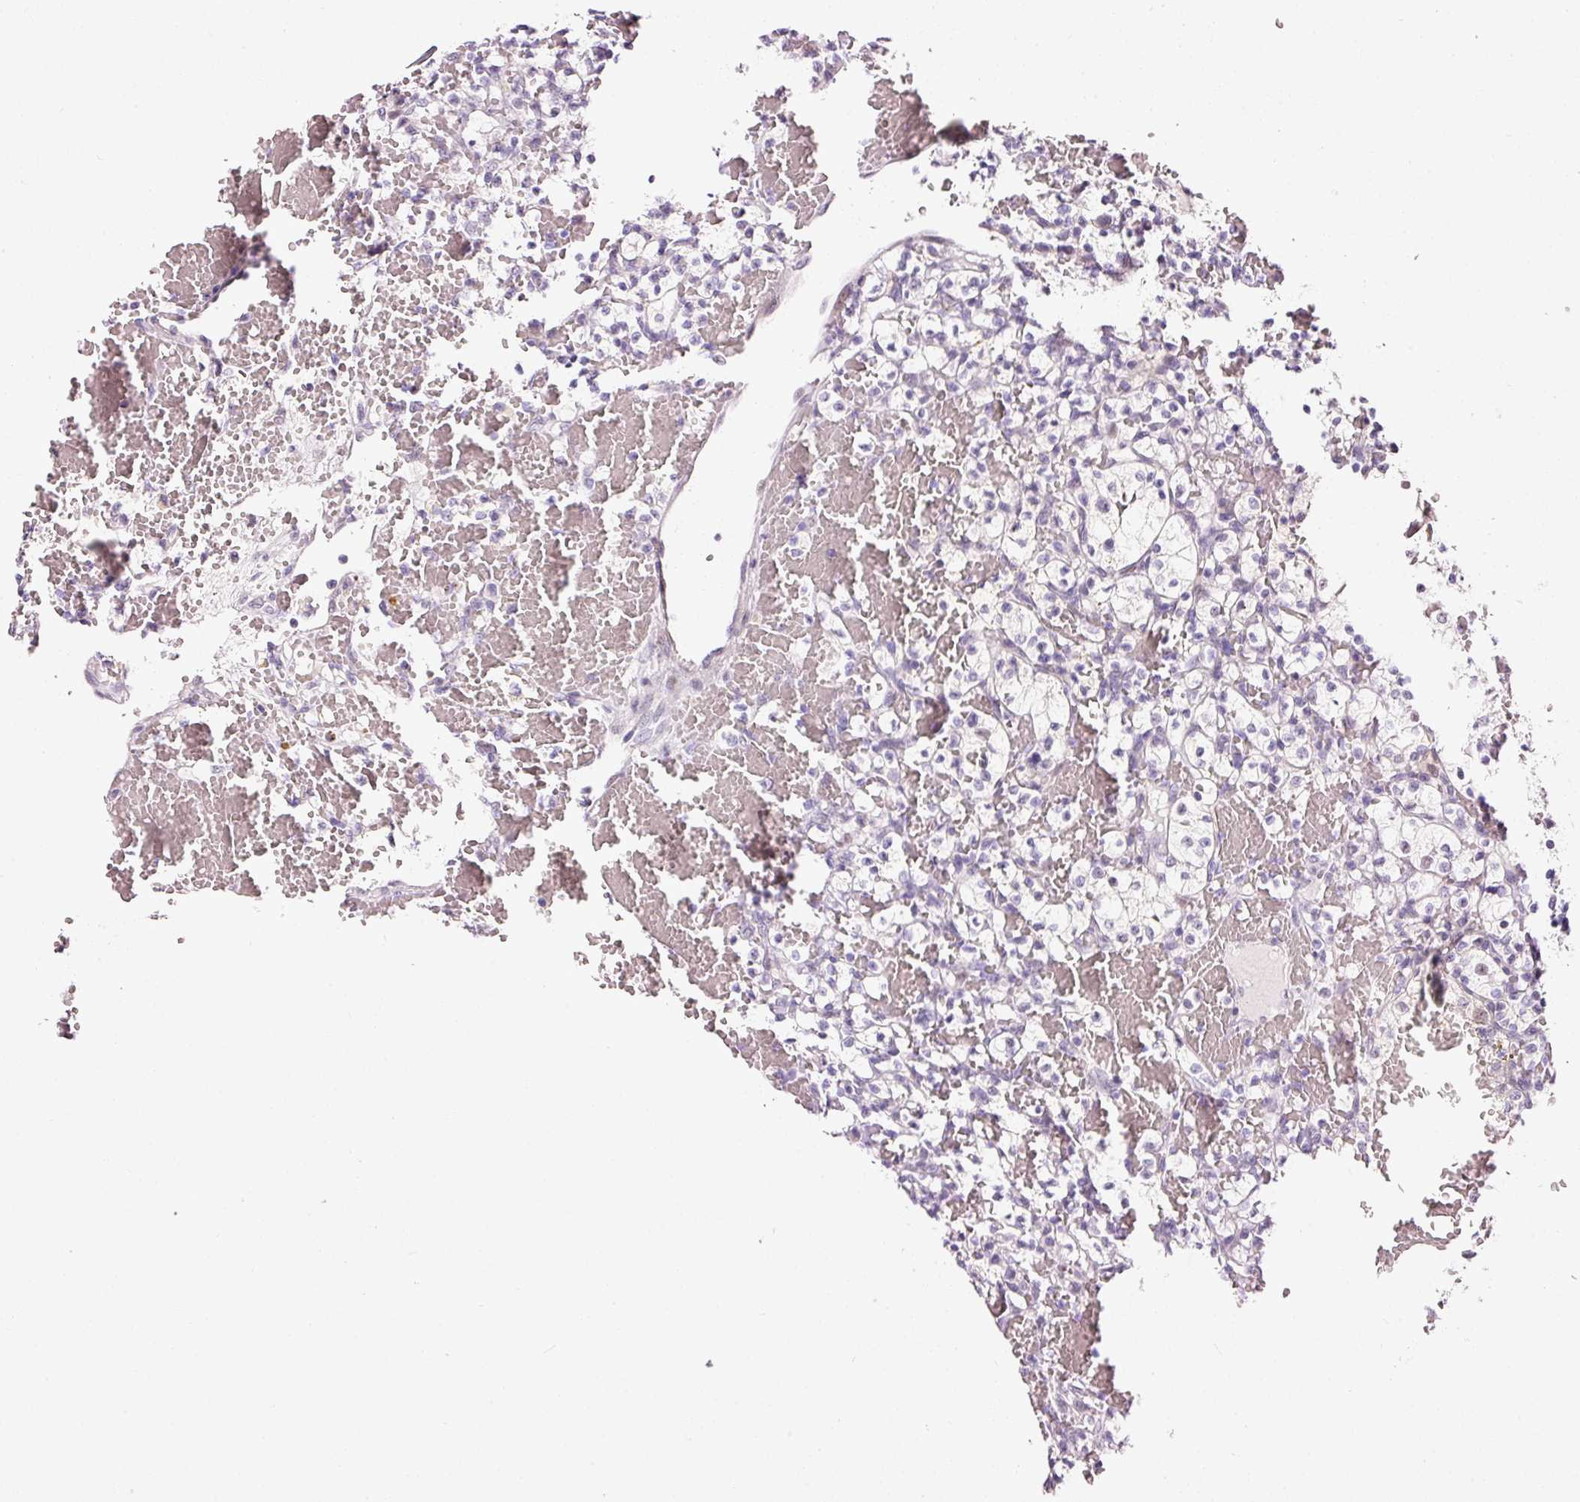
{"staining": {"intensity": "negative", "quantity": "none", "location": "none"}, "tissue": "renal cancer", "cell_type": "Tumor cells", "image_type": "cancer", "snomed": [{"axis": "morphology", "description": "Adenocarcinoma, NOS"}, {"axis": "topography", "description": "Kidney"}], "caption": "IHC histopathology image of neoplastic tissue: renal cancer (adenocarcinoma) stained with DAB reveals no significant protein expression in tumor cells.", "gene": "ANKRD20A1", "patient": {"sex": "female", "age": 60}}